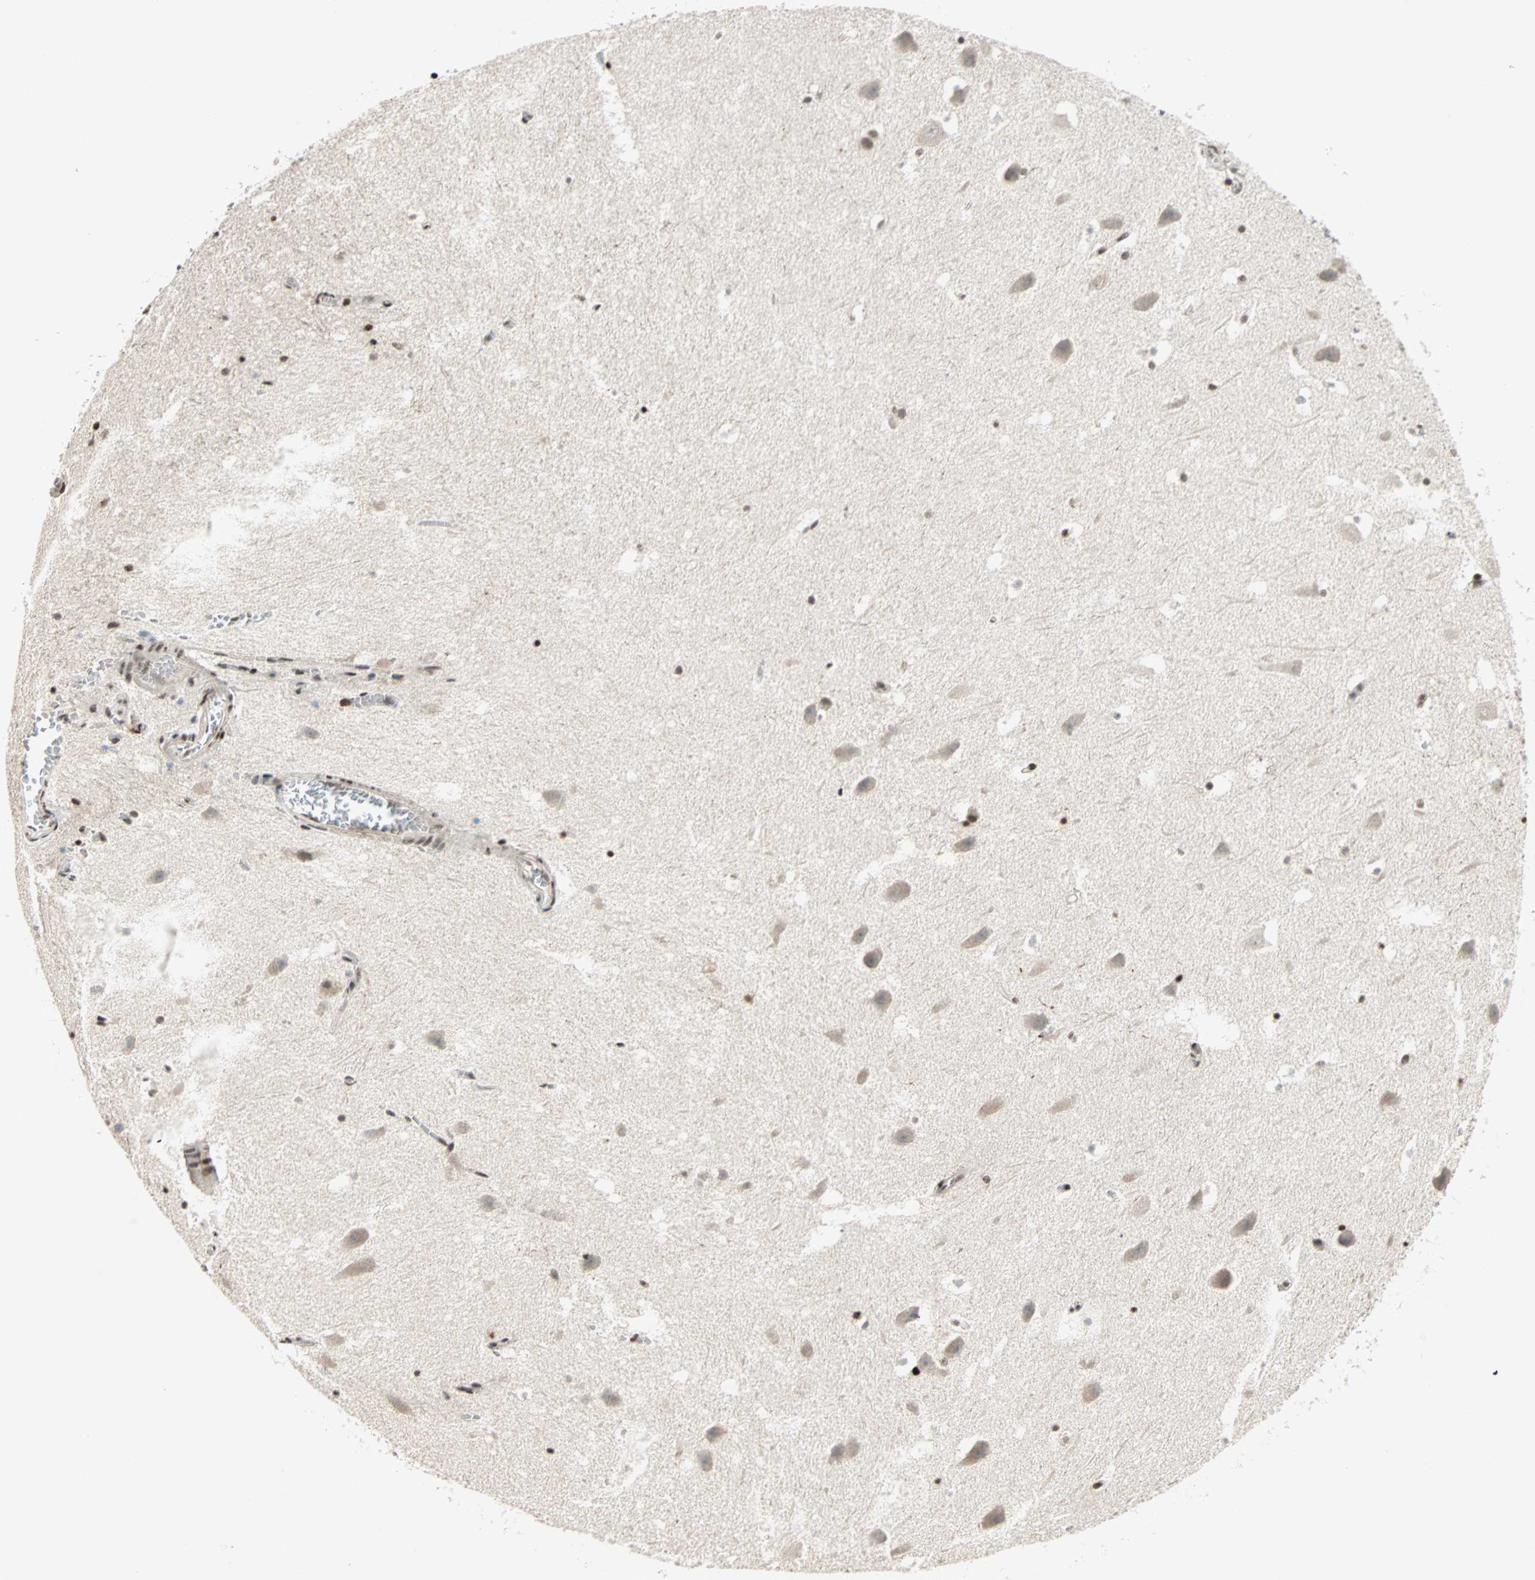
{"staining": {"intensity": "strong", "quantity": ">75%", "location": "nuclear"}, "tissue": "hippocampus", "cell_type": "Glial cells", "image_type": "normal", "snomed": [{"axis": "morphology", "description": "Normal tissue, NOS"}, {"axis": "topography", "description": "Hippocampus"}], "caption": "A brown stain shows strong nuclear staining of a protein in glial cells of unremarkable human hippocampus. The protein is shown in brown color, while the nuclei are stained blue.", "gene": "BLM", "patient": {"sex": "male", "age": 45}}